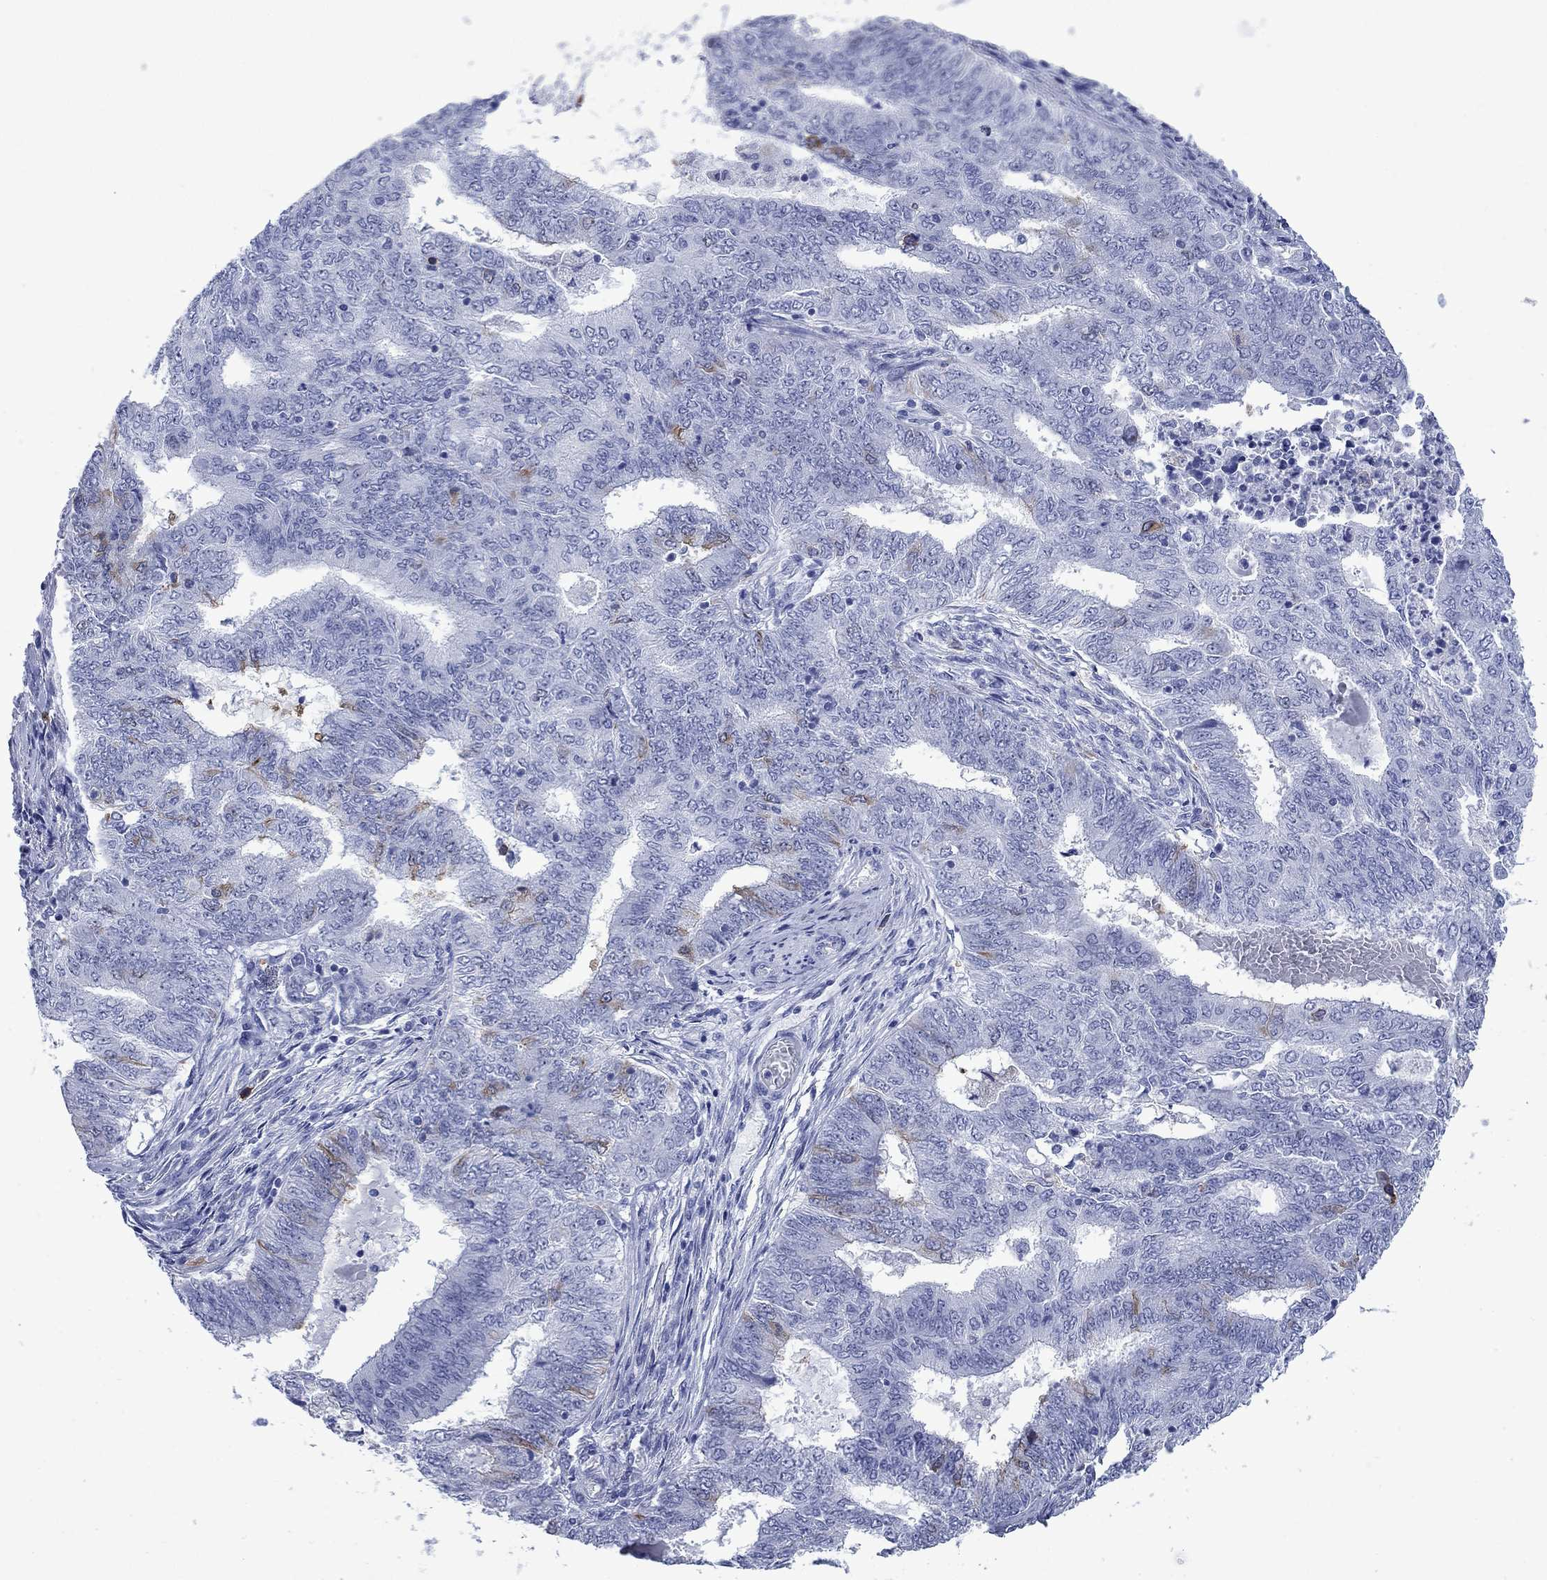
{"staining": {"intensity": "moderate", "quantity": "<25%", "location": "cytoplasmic/membranous"}, "tissue": "endometrial cancer", "cell_type": "Tumor cells", "image_type": "cancer", "snomed": [{"axis": "morphology", "description": "Adenocarcinoma, NOS"}, {"axis": "topography", "description": "Endometrium"}], "caption": "Approximately <25% of tumor cells in human adenocarcinoma (endometrial) display moderate cytoplasmic/membranous protein staining as visualized by brown immunohistochemical staining.", "gene": "TACC3", "patient": {"sex": "female", "age": 62}}